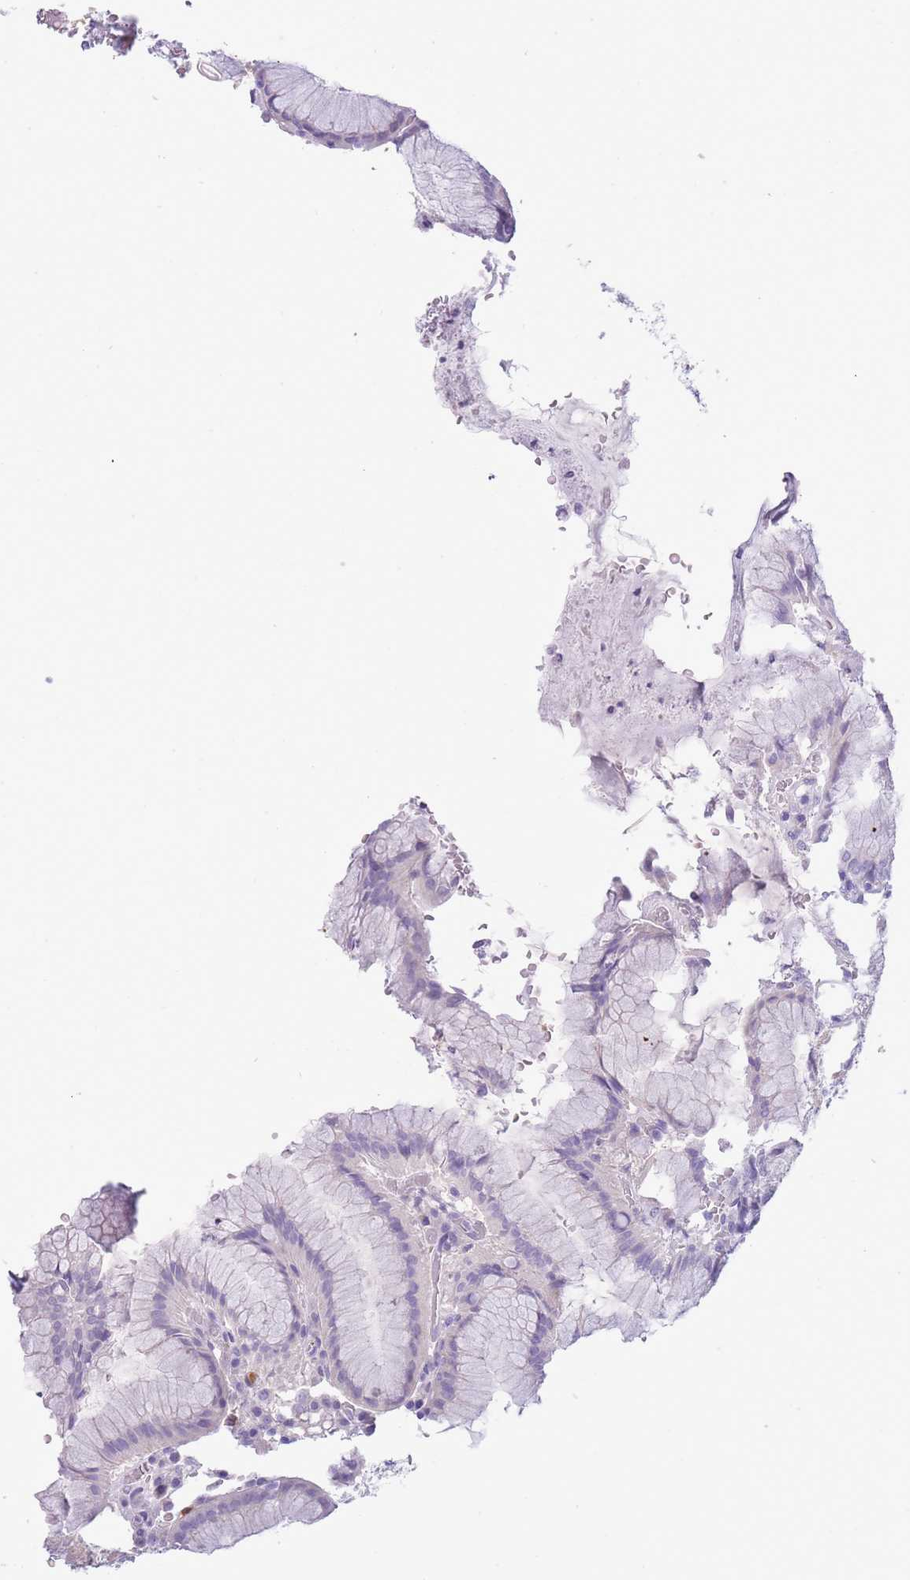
{"staining": {"intensity": "negative", "quantity": "none", "location": "none"}, "tissue": "stomach", "cell_type": "Glandular cells", "image_type": "normal", "snomed": [{"axis": "morphology", "description": "Normal tissue, NOS"}, {"axis": "topography", "description": "Stomach"}], "caption": "Immunohistochemistry (IHC) of normal human stomach exhibits no staining in glandular cells. Brightfield microscopy of immunohistochemistry (IHC) stained with DAB (brown) and hematoxylin (blue), captured at high magnification.", "gene": "OR6M1", "patient": {"sex": "male", "age": 55}}